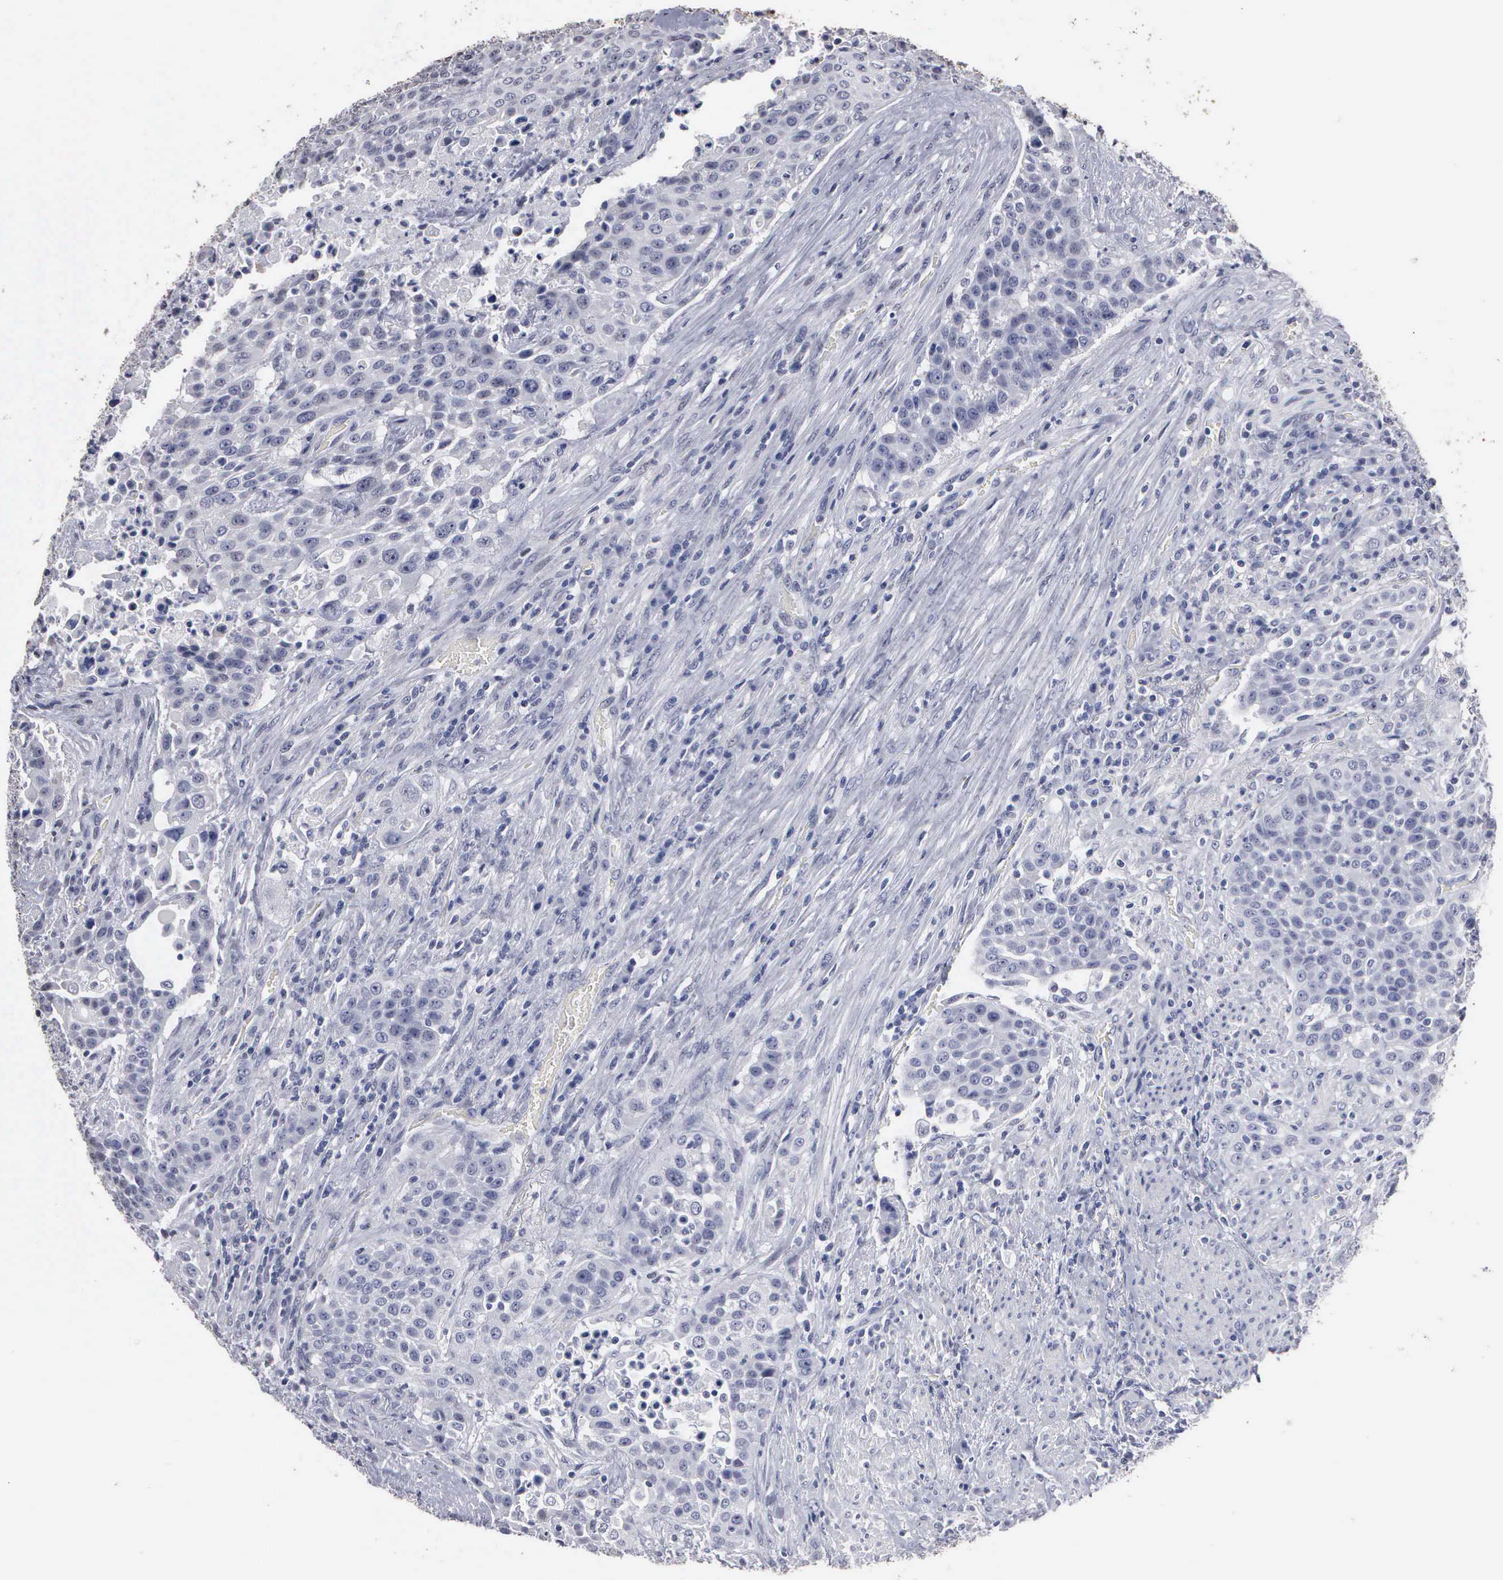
{"staining": {"intensity": "negative", "quantity": "none", "location": "none"}, "tissue": "urothelial cancer", "cell_type": "Tumor cells", "image_type": "cancer", "snomed": [{"axis": "morphology", "description": "Urothelial carcinoma, High grade"}, {"axis": "topography", "description": "Urinary bladder"}], "caption": "High-grade urothelial carcinoma stained for a protein using IHC demonstrates no positivity tumor cells.", "gene": "UPB1", "patient": {"sex": "male", "age": 74}}